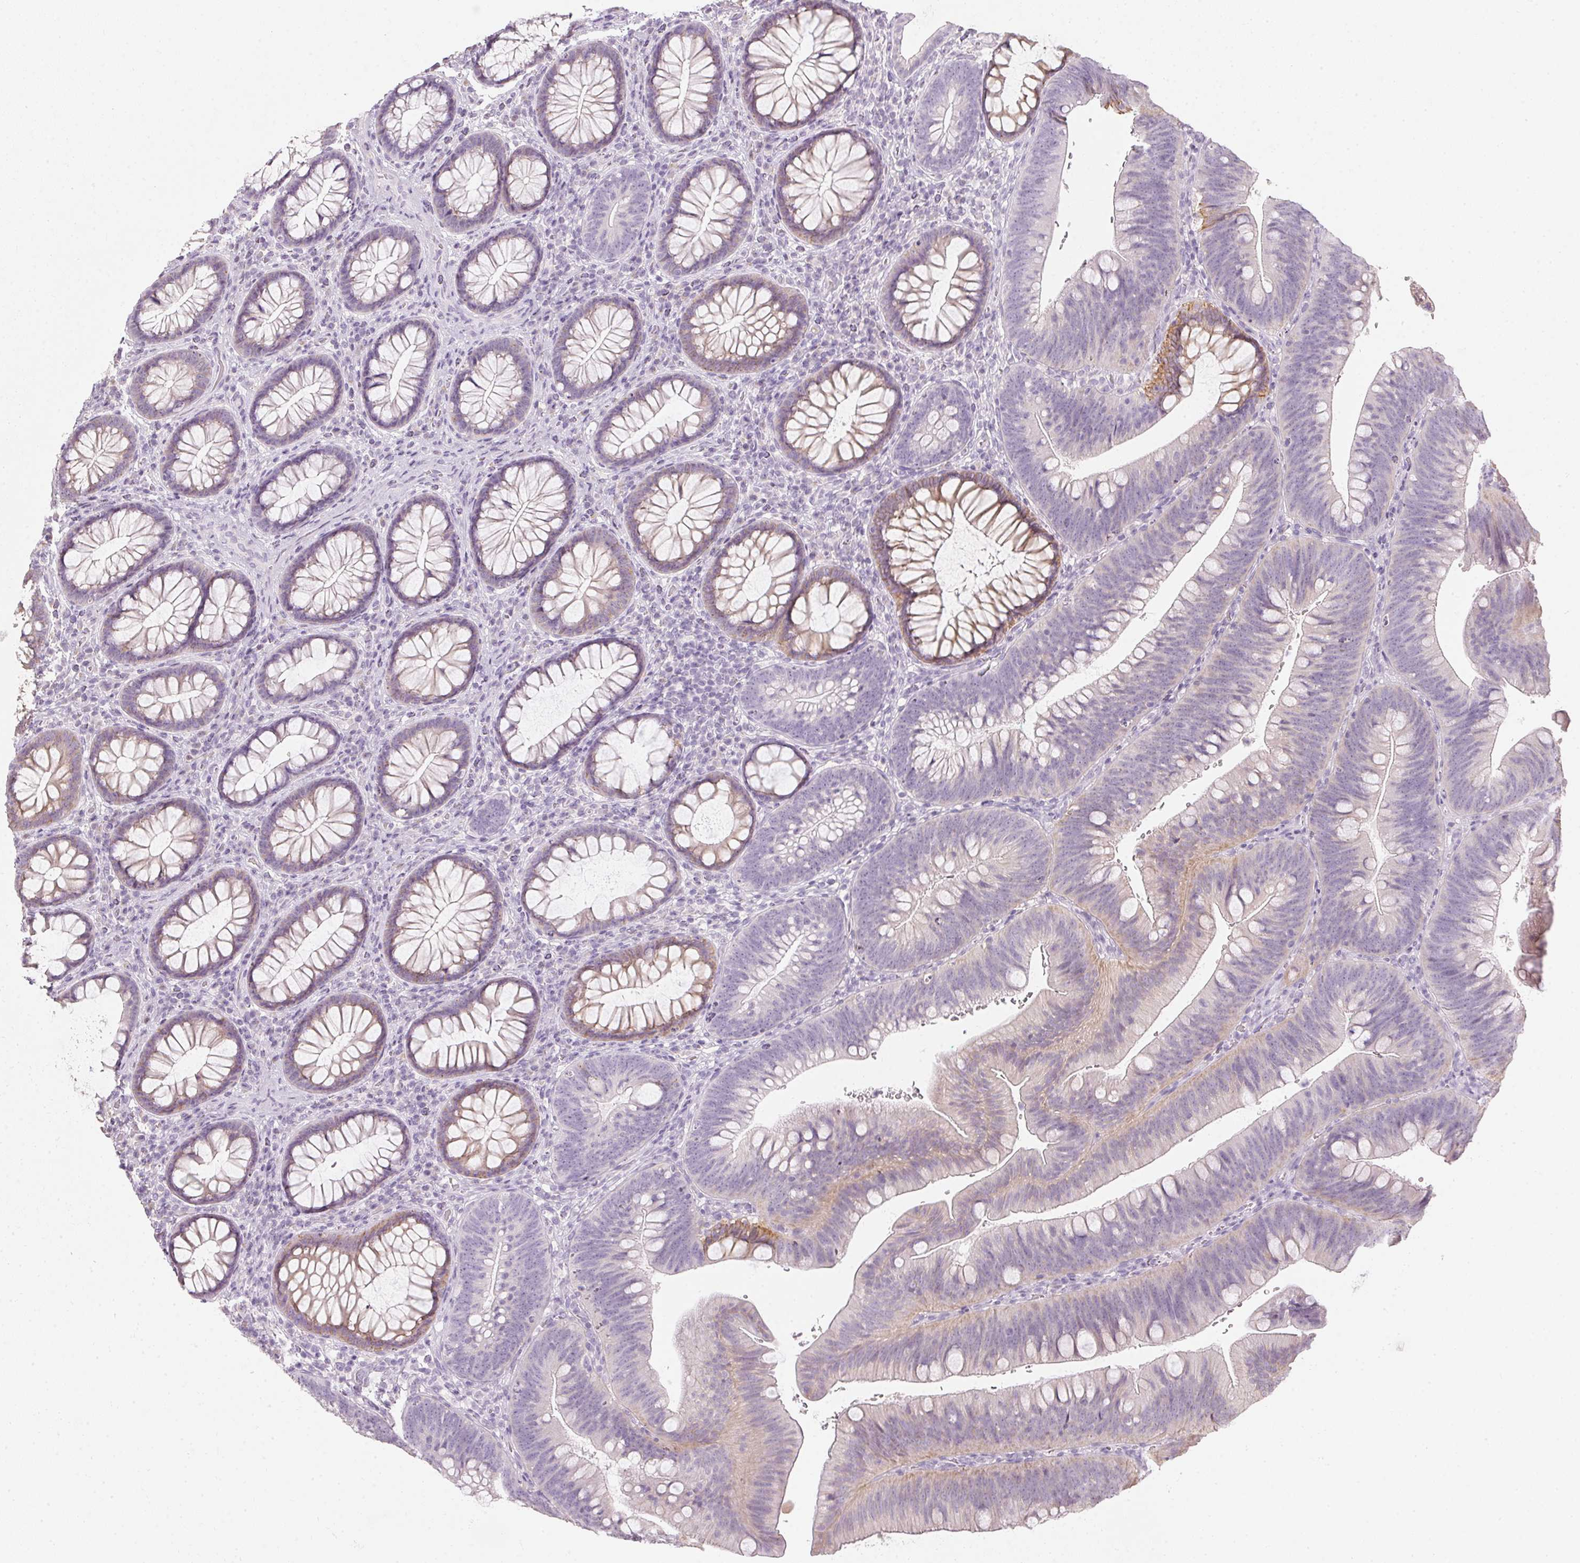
{"staining": {"intensity": "negative", "quantity": "none", "location": "none"}, "tissue": "colon", "cell_type": "Endothelial cells", "image_type": "normal", "snomed": [{"axis": "morphology", "description": "Normal tissue, NOS"}, {"axis": "morphology", "description": "Adenoma, NOS"}, {"axis": "topography", "description": "Soft tissue"}, {"axis": "topography", "description": "Colon"}], "caption": "This histopathology image is of normal colon stained with immunohistochemistry (IHC) to label a protein in brown with the nuclei are counter-stained blue. There is no expression in endothelial cells.", "gene": "TMEM72", "patient": {"sex": "male", "age": 47}}